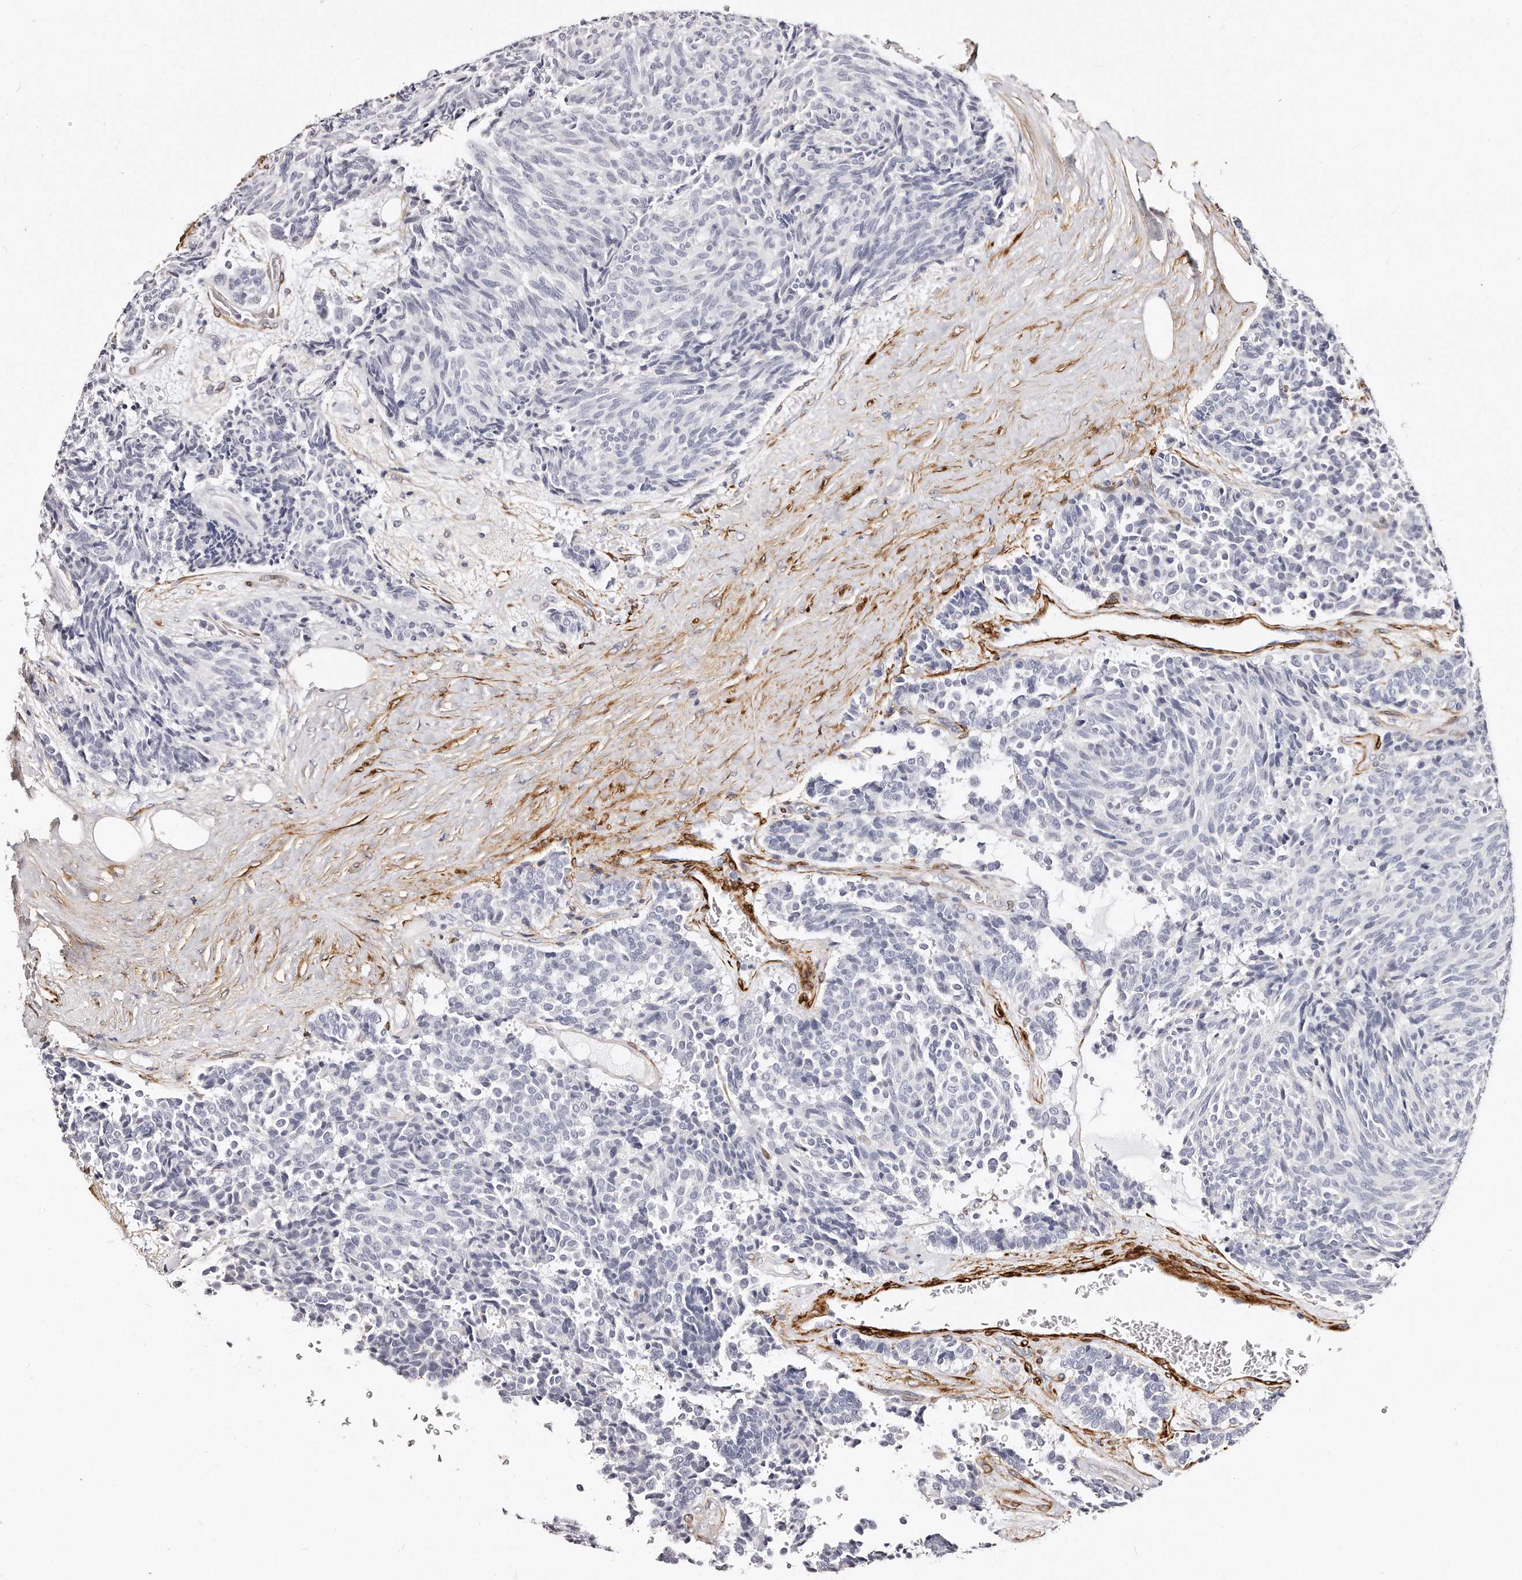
{"staining": {"intensity": "negative", "quantity": "none", "location": "none"}, "tissue": "carcinoid", "cell_type": "Tumor cells", "image_type": "cancer", "snomed": [{"axis": "morphology", "description": "Carcinoid, malignant, NOS"}, {"axis": "topography", "description": "Pancreas"}], "caption": "Immunohistochemical staining of human carcinoid exhibits no significant expression in tumor cells.", "gene": "LMOD1", "patient": {"sex": "female", "age": 54}}